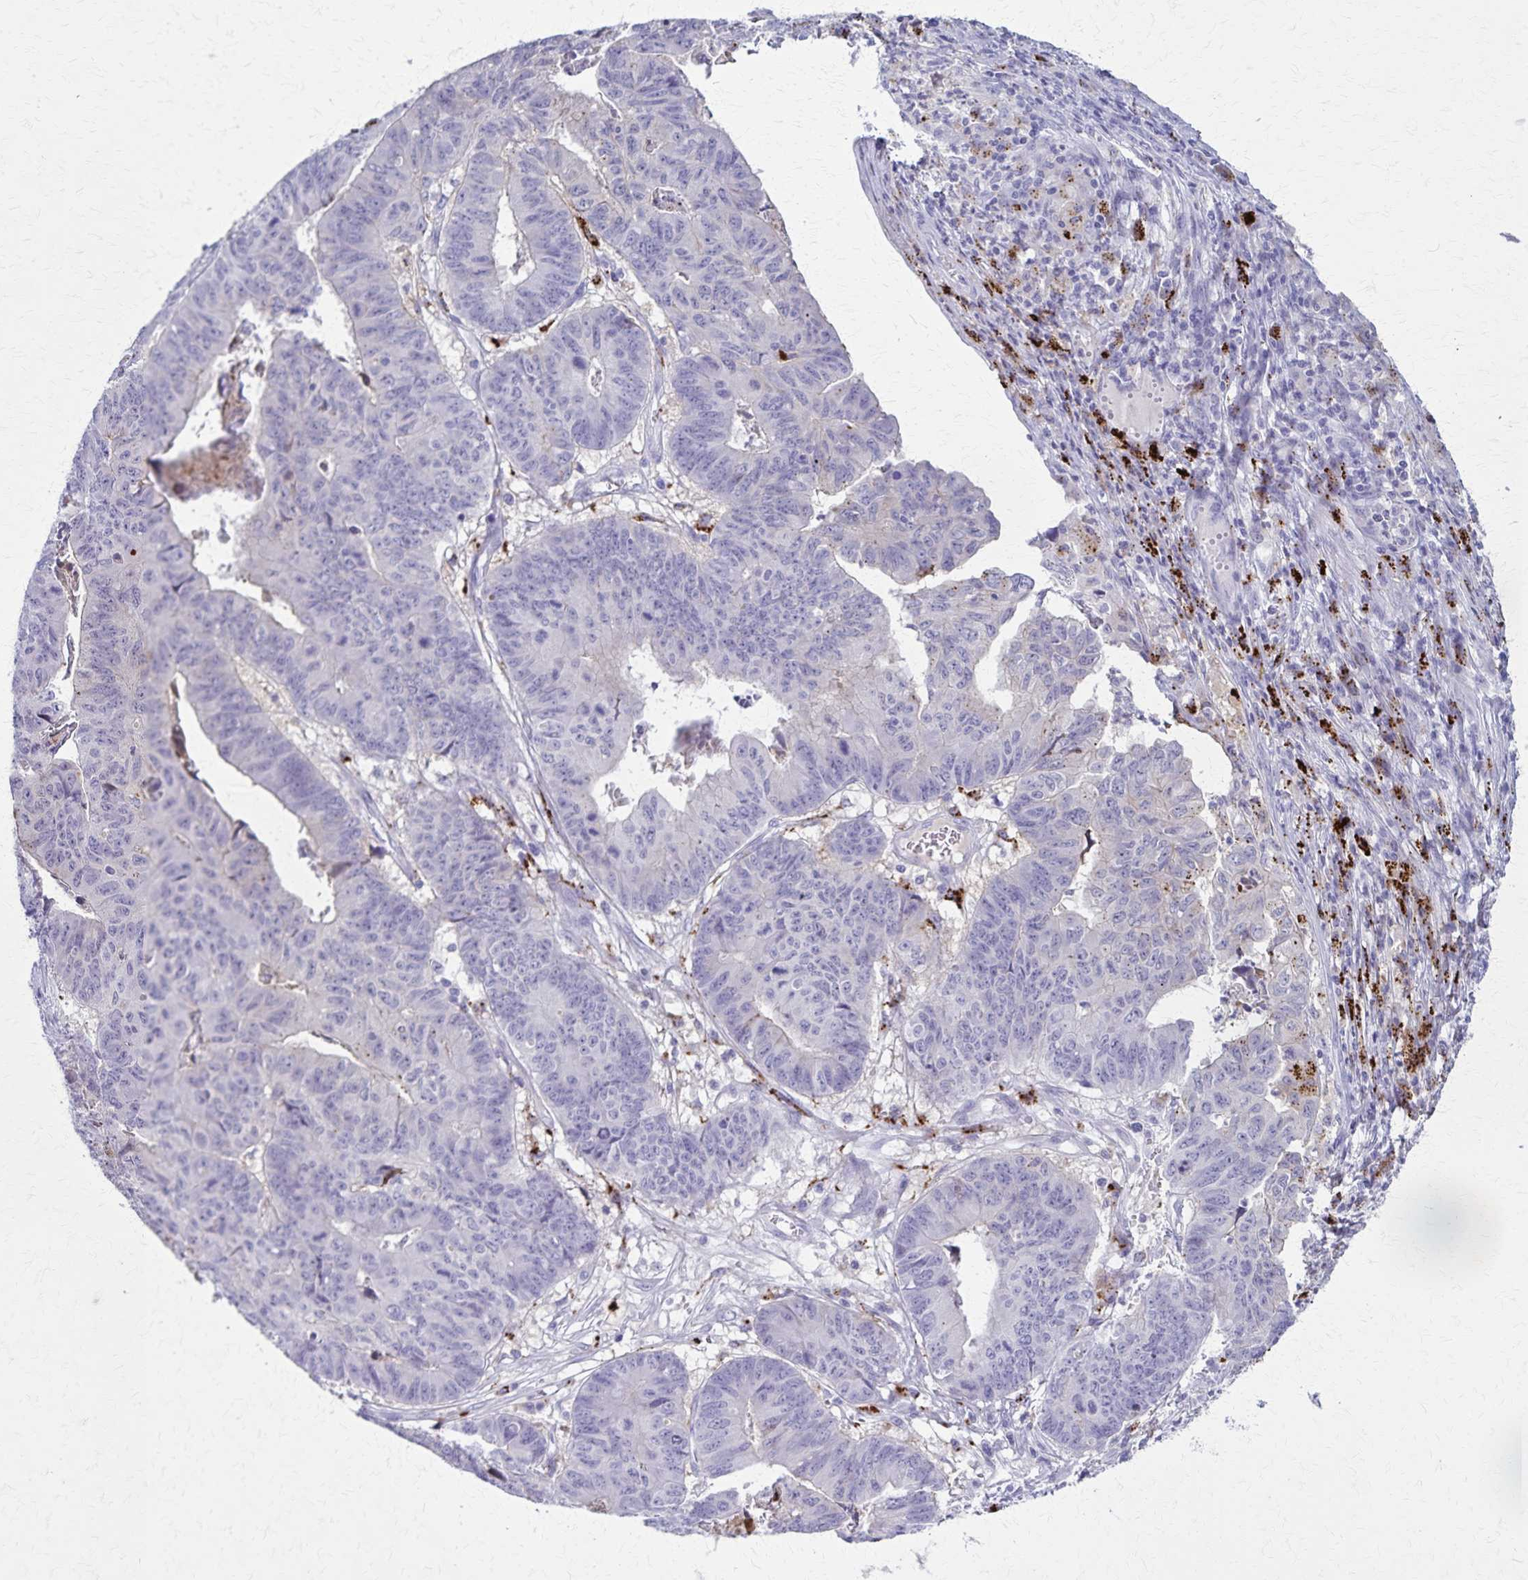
{"staining": {"intensity": "negative", "quantity": "none", "location": "none"}, "tissue": "stomach cancer", "cell_type": "Tumor cells", "image_type": "cancer", "snomed": [{"axis": "morphology", "description": "Adenocarcinoma, NOS"}, {"axis": "topography", "description": "Stomach, lower"}], "caption": "High magnification brightfield microscopy of stomach cancer stained with DAB (brown) and counterstained with hematoxylin (blue): tumor cells show no significant expression.", "gene": "TMEM60", "patient": {"sex": "male", "age": 77}}